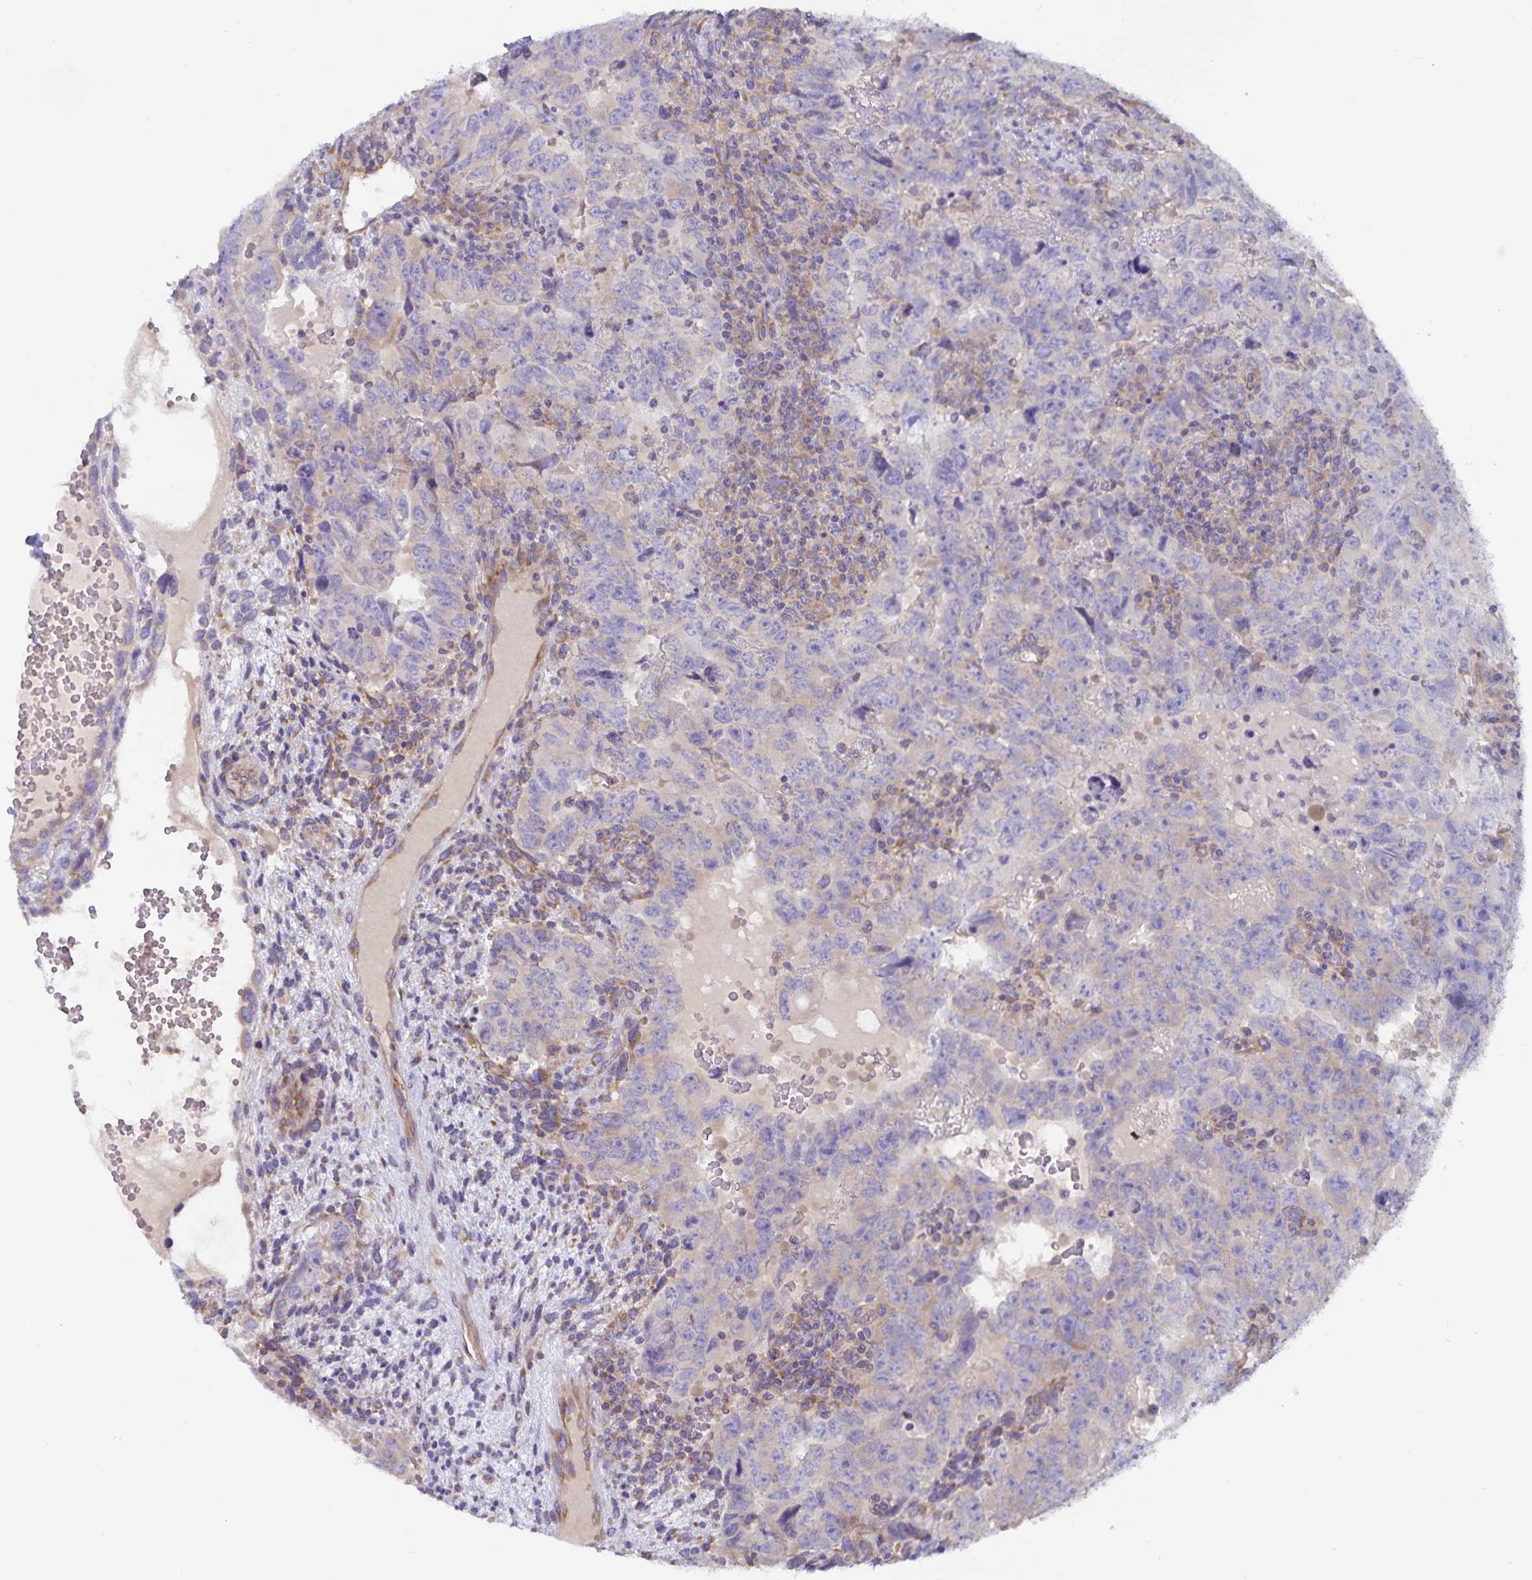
{"staining": {"intensity": "negative", "quantity": "none", "location": "none"}, "tissue": "testis cancer", "cell_type": "Tumor cells", "image_type": "cancer", "snomed": [{"axis": "morphology", "description": "Carcinoma, Embryonal, NOS"}, {"axis": "topography", "description": "Testis"}], "caption": "Immunohistochemistry histopathology image of testis embryonal carcinoma stained for a protein (brown), which reveals no expression in tumor cells.", "gene": "FAM120A", "patient": {"sex": "male", "age": 24}}